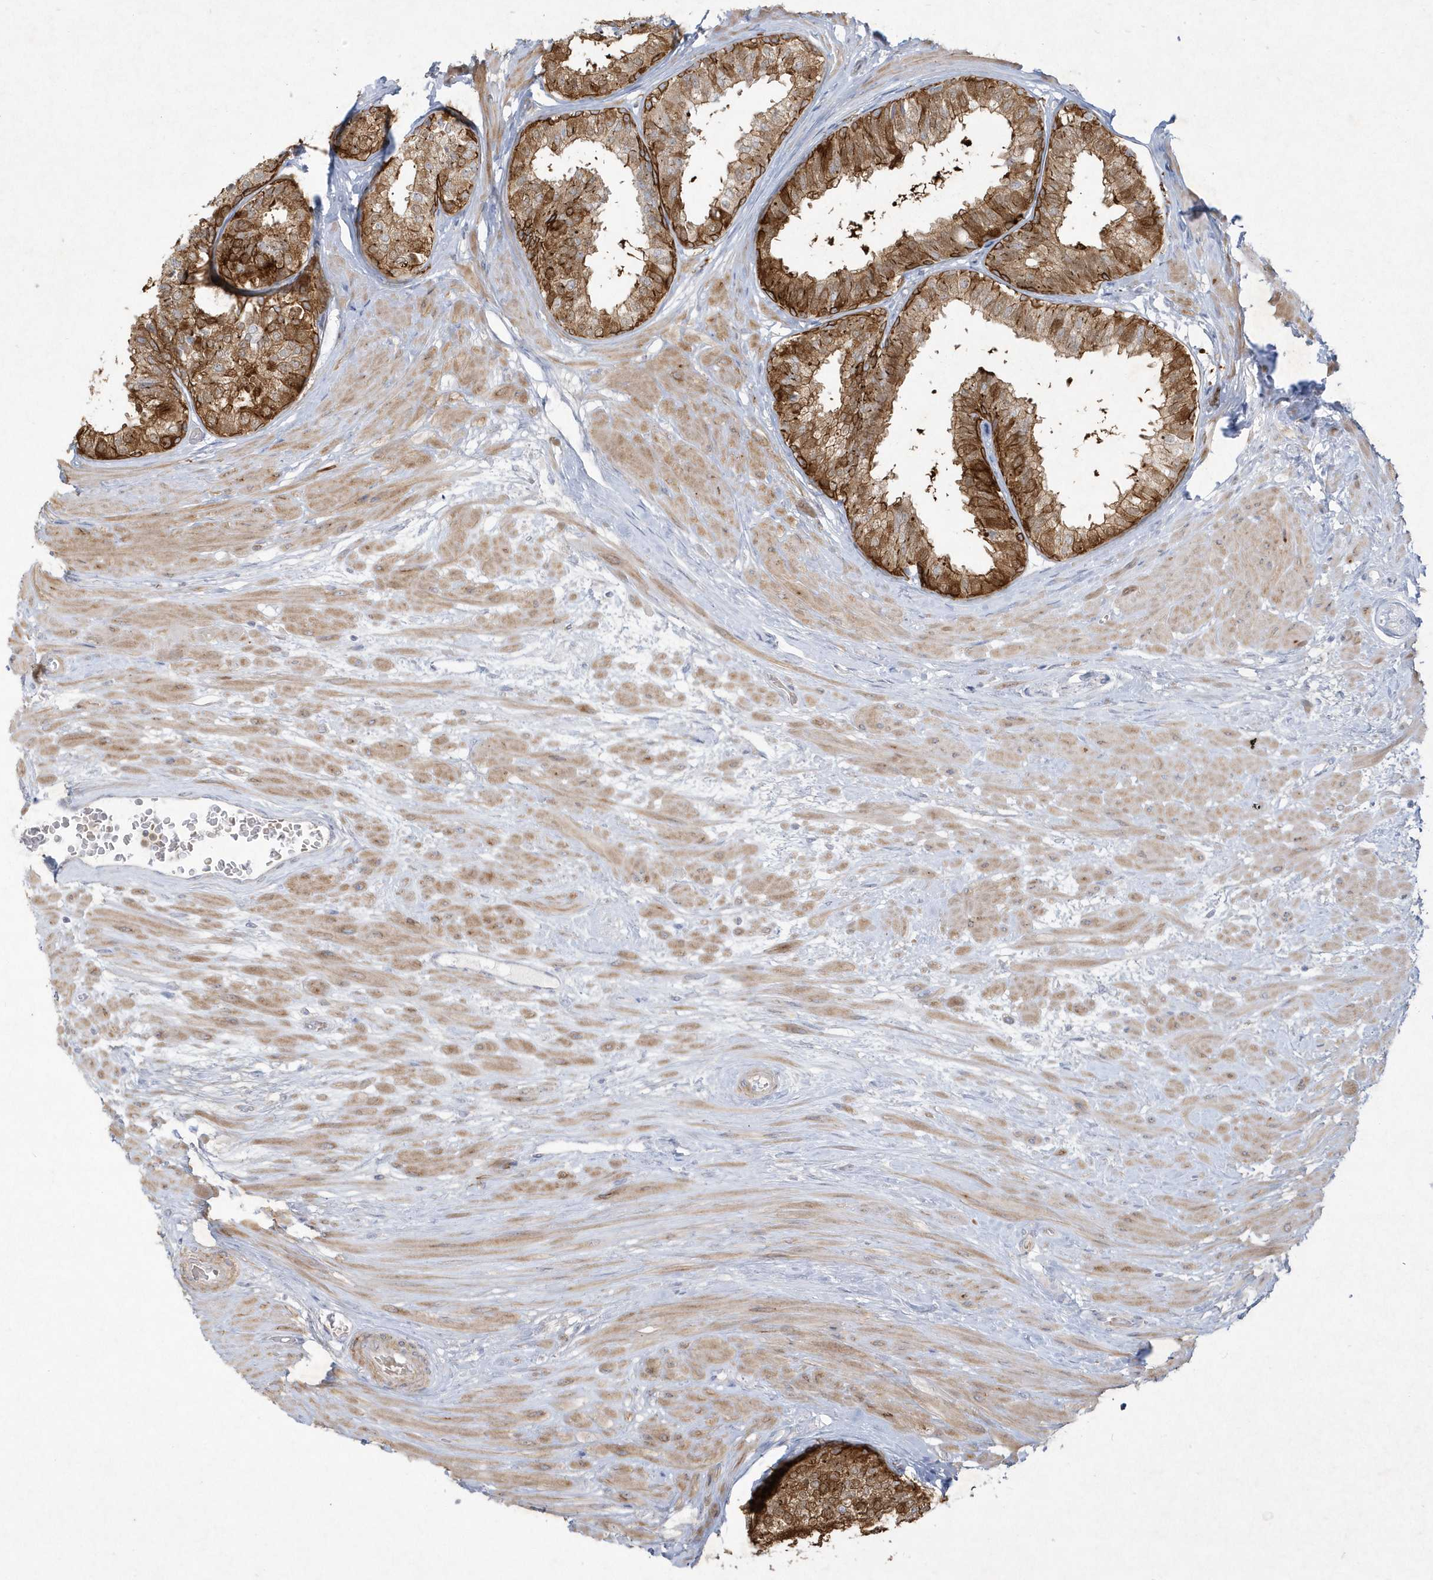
{"staining": {"intensity": "strong", "quantity": "25%-75%", "location": "cytoplasmic/membranous"}, "tissue": "prostate", "cell_type": "Glandular cells", "image_type": "normal", "snomed": [{"axis": "morphology", "description": "Normal tissue, NOS"}, {"axis": "topography", "description": "Prostate"}], "caption": "Immunohistochemical staining of benign human prostate shows strong cytoplasmic/membranous protein positivity in approximately 25%-75% of glandular cells. (IHC, brightfield microscopy, high magnification).", "gene": "LARS1", "patient": {"sex": "male", "age": 48}}